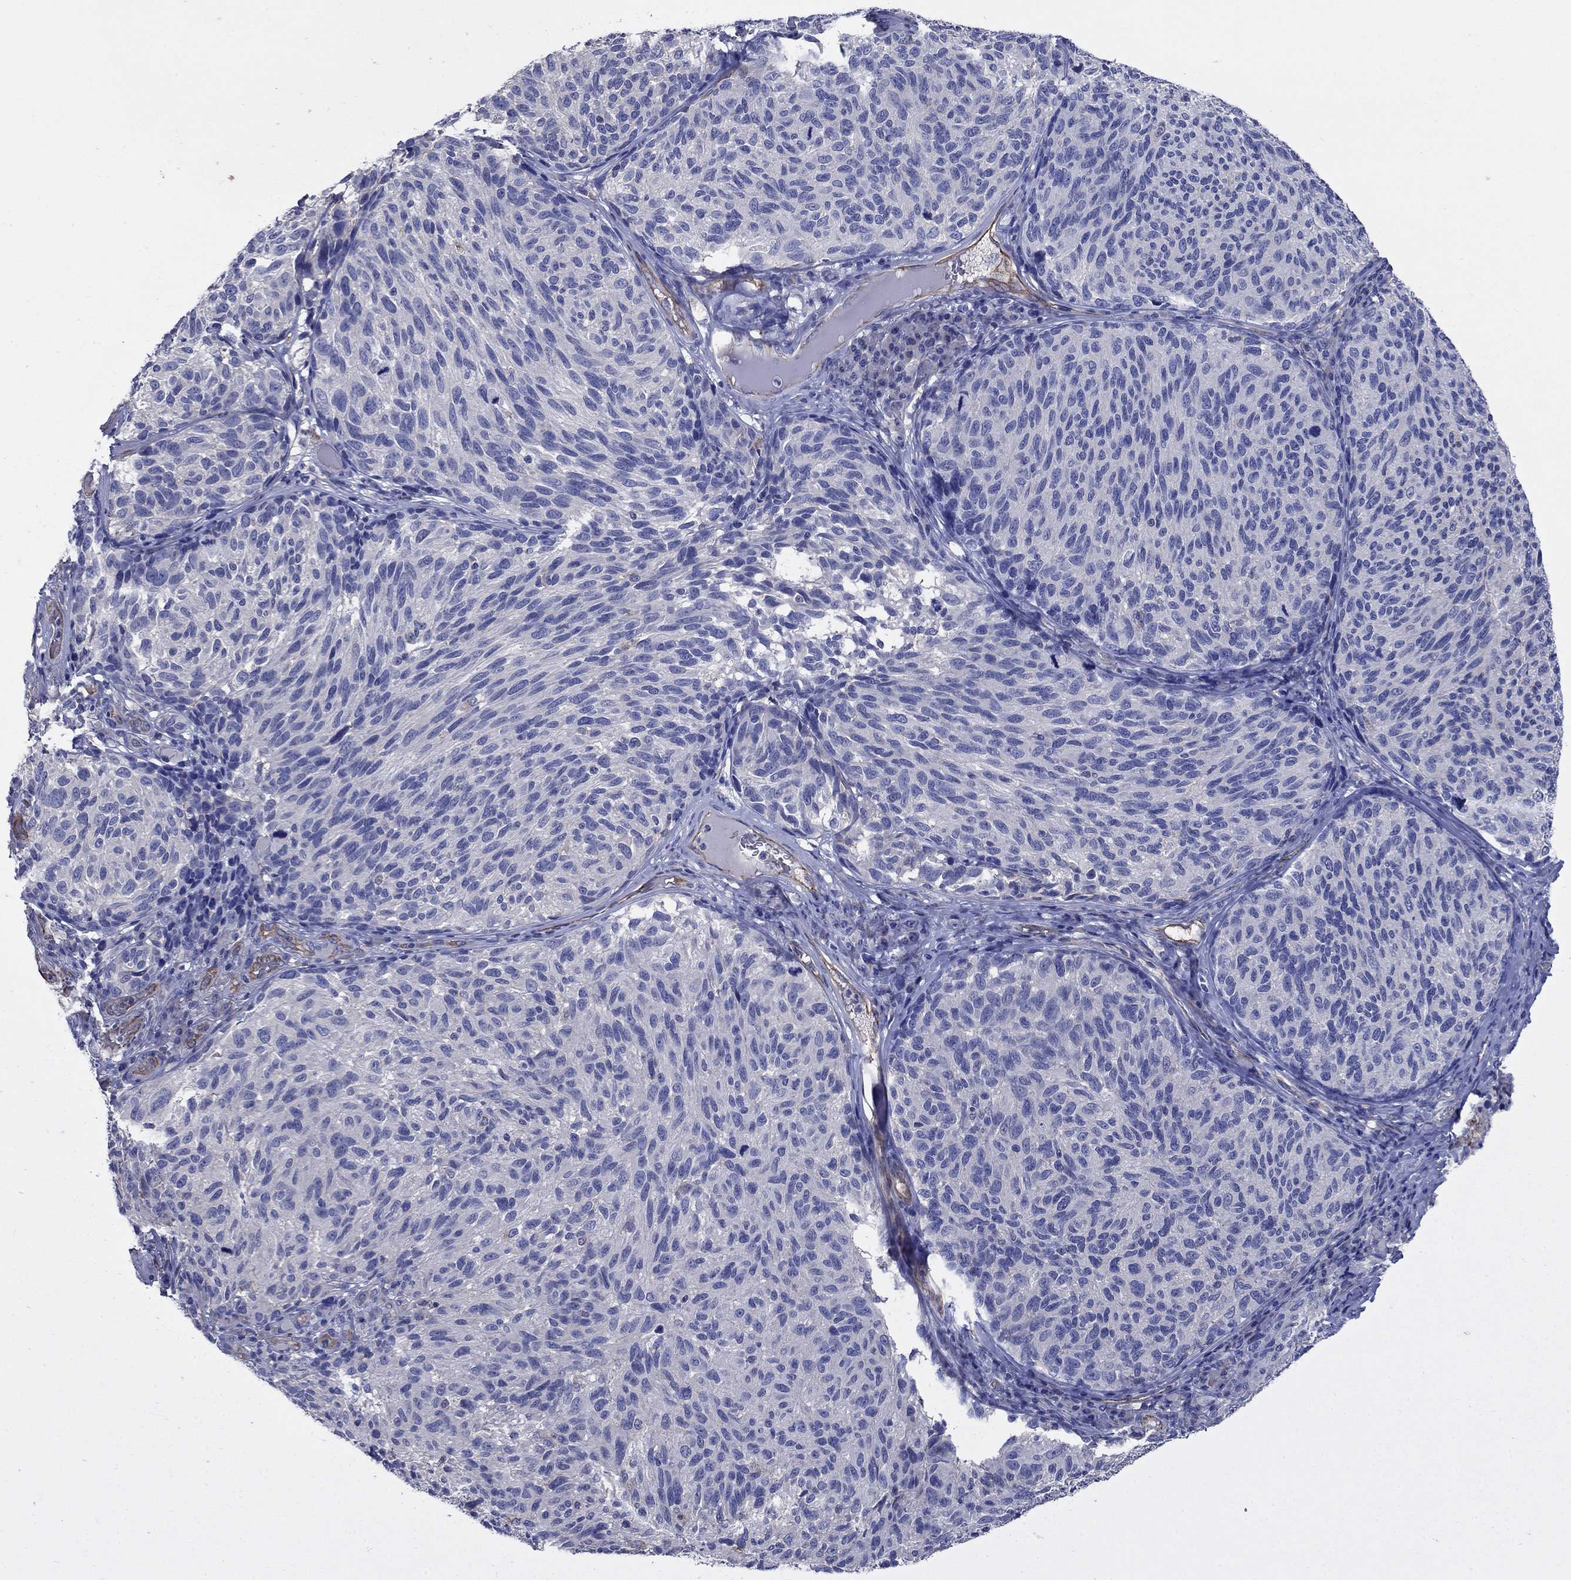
{"staining": {"intensity": "negative", "quantity": "none", "location": "none"}, "tissue": "melanoma", "cell_type": "Tumor cells", "image_type": "cancer", "snomed": [{"axis": "morphology", "description": "Malignant melanoma, NOS"}, {"axis": "topography", "description": "Skin"}], "caption": "Tumor cells are negative for brown protein staining in malignant melanoma. (IHC, brightfield microscopy, high magnification).", "gene": "FLNC", "patient": {"sex": "female", "age": 73}}